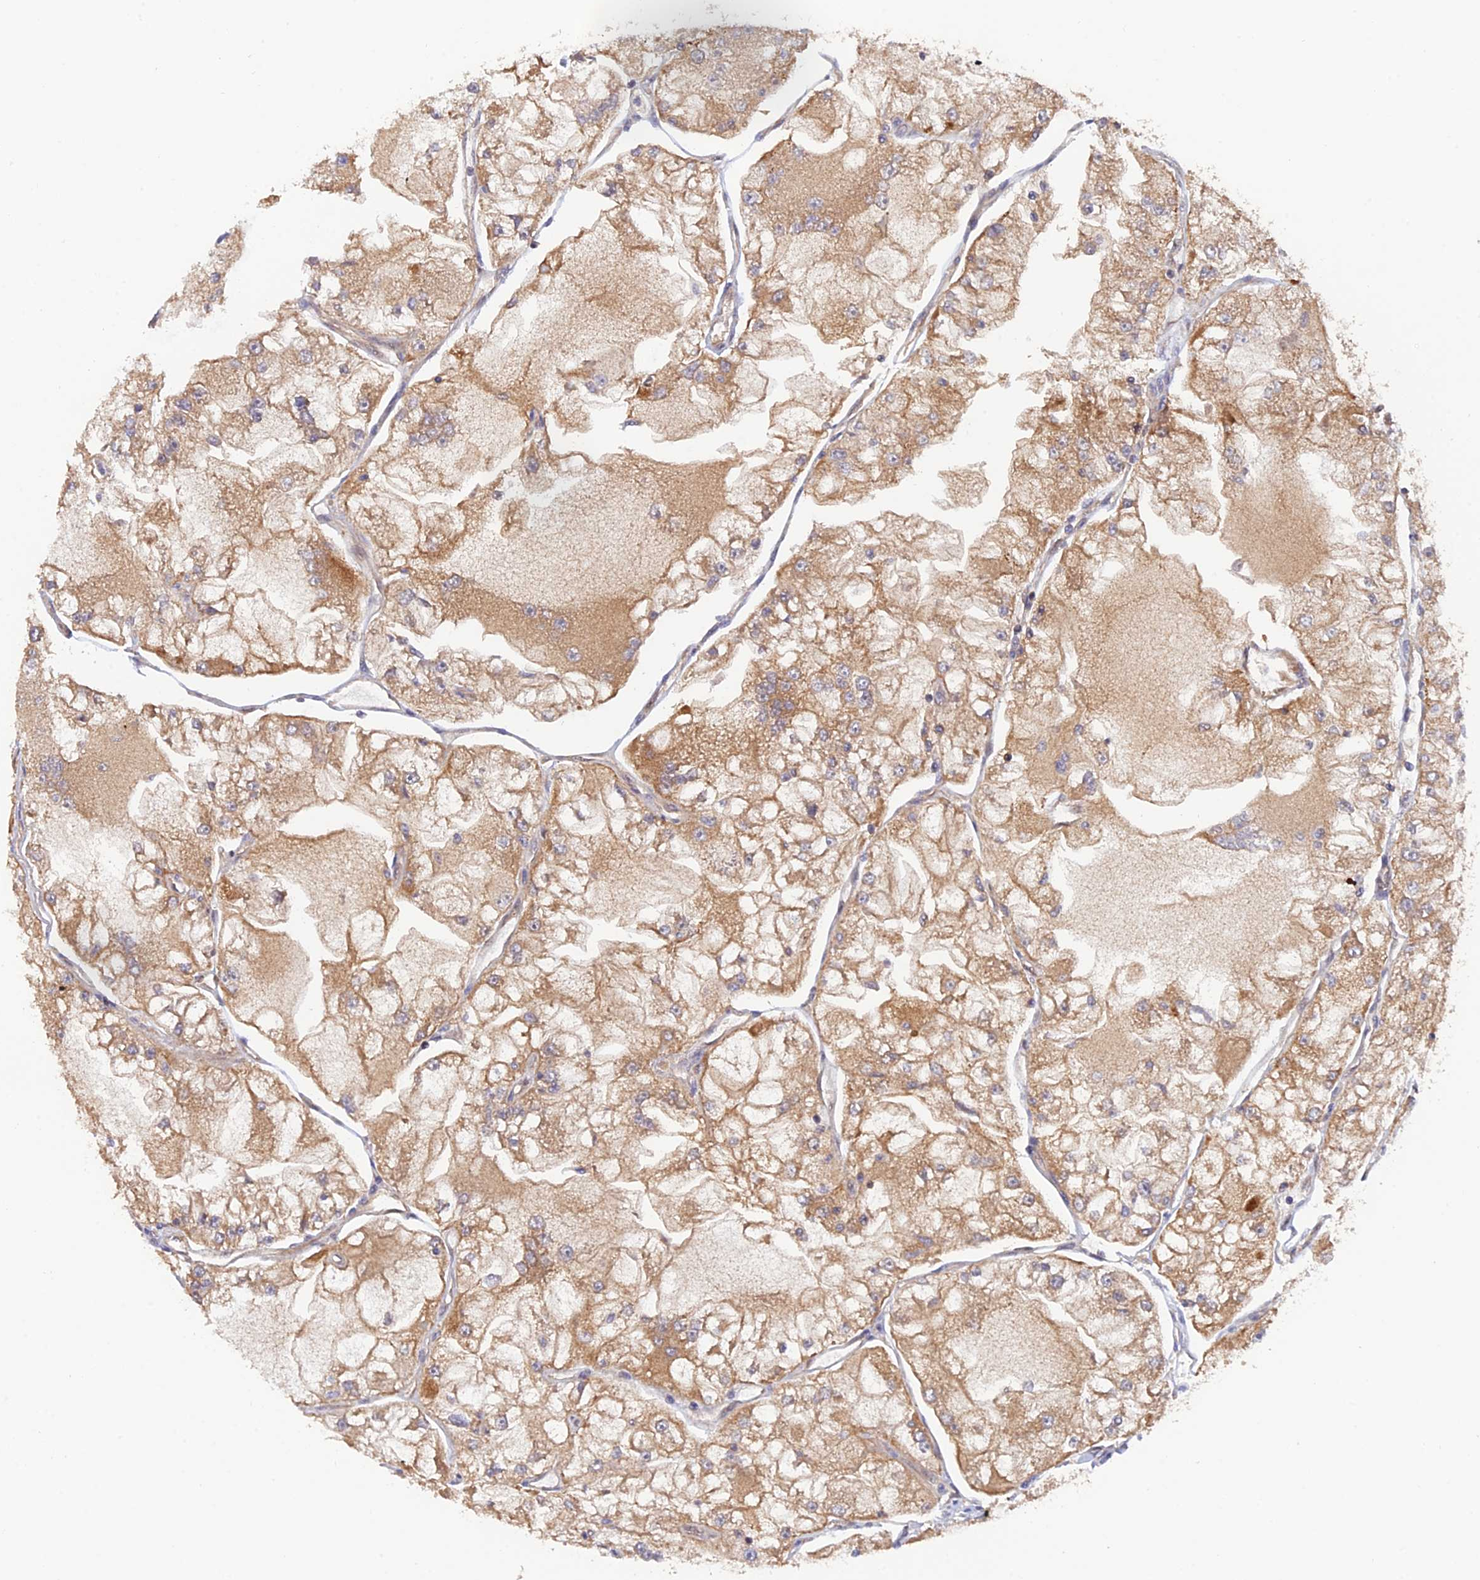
{"staining": {"intensity": "moderate", "quantity": ">75%", "location": "cytoplasmic/membranous"}, "tissue": "renal cancer", "cell_type": "Tumor cells", "image_type": "cancer", "snomed": [{"axis": "morphology", "description": "Adenocarcinoma, NOS"}, {"axis": "topography", "description": "Kidney"}], "caption": "Protein staining reveals moderate cytoplasmic/membranous positivity in approximately >75% of tumor cells in adenocarcinoma (renal).", "gene": "ARL2BP", "patient": {"sex": "female", "age": 72}}